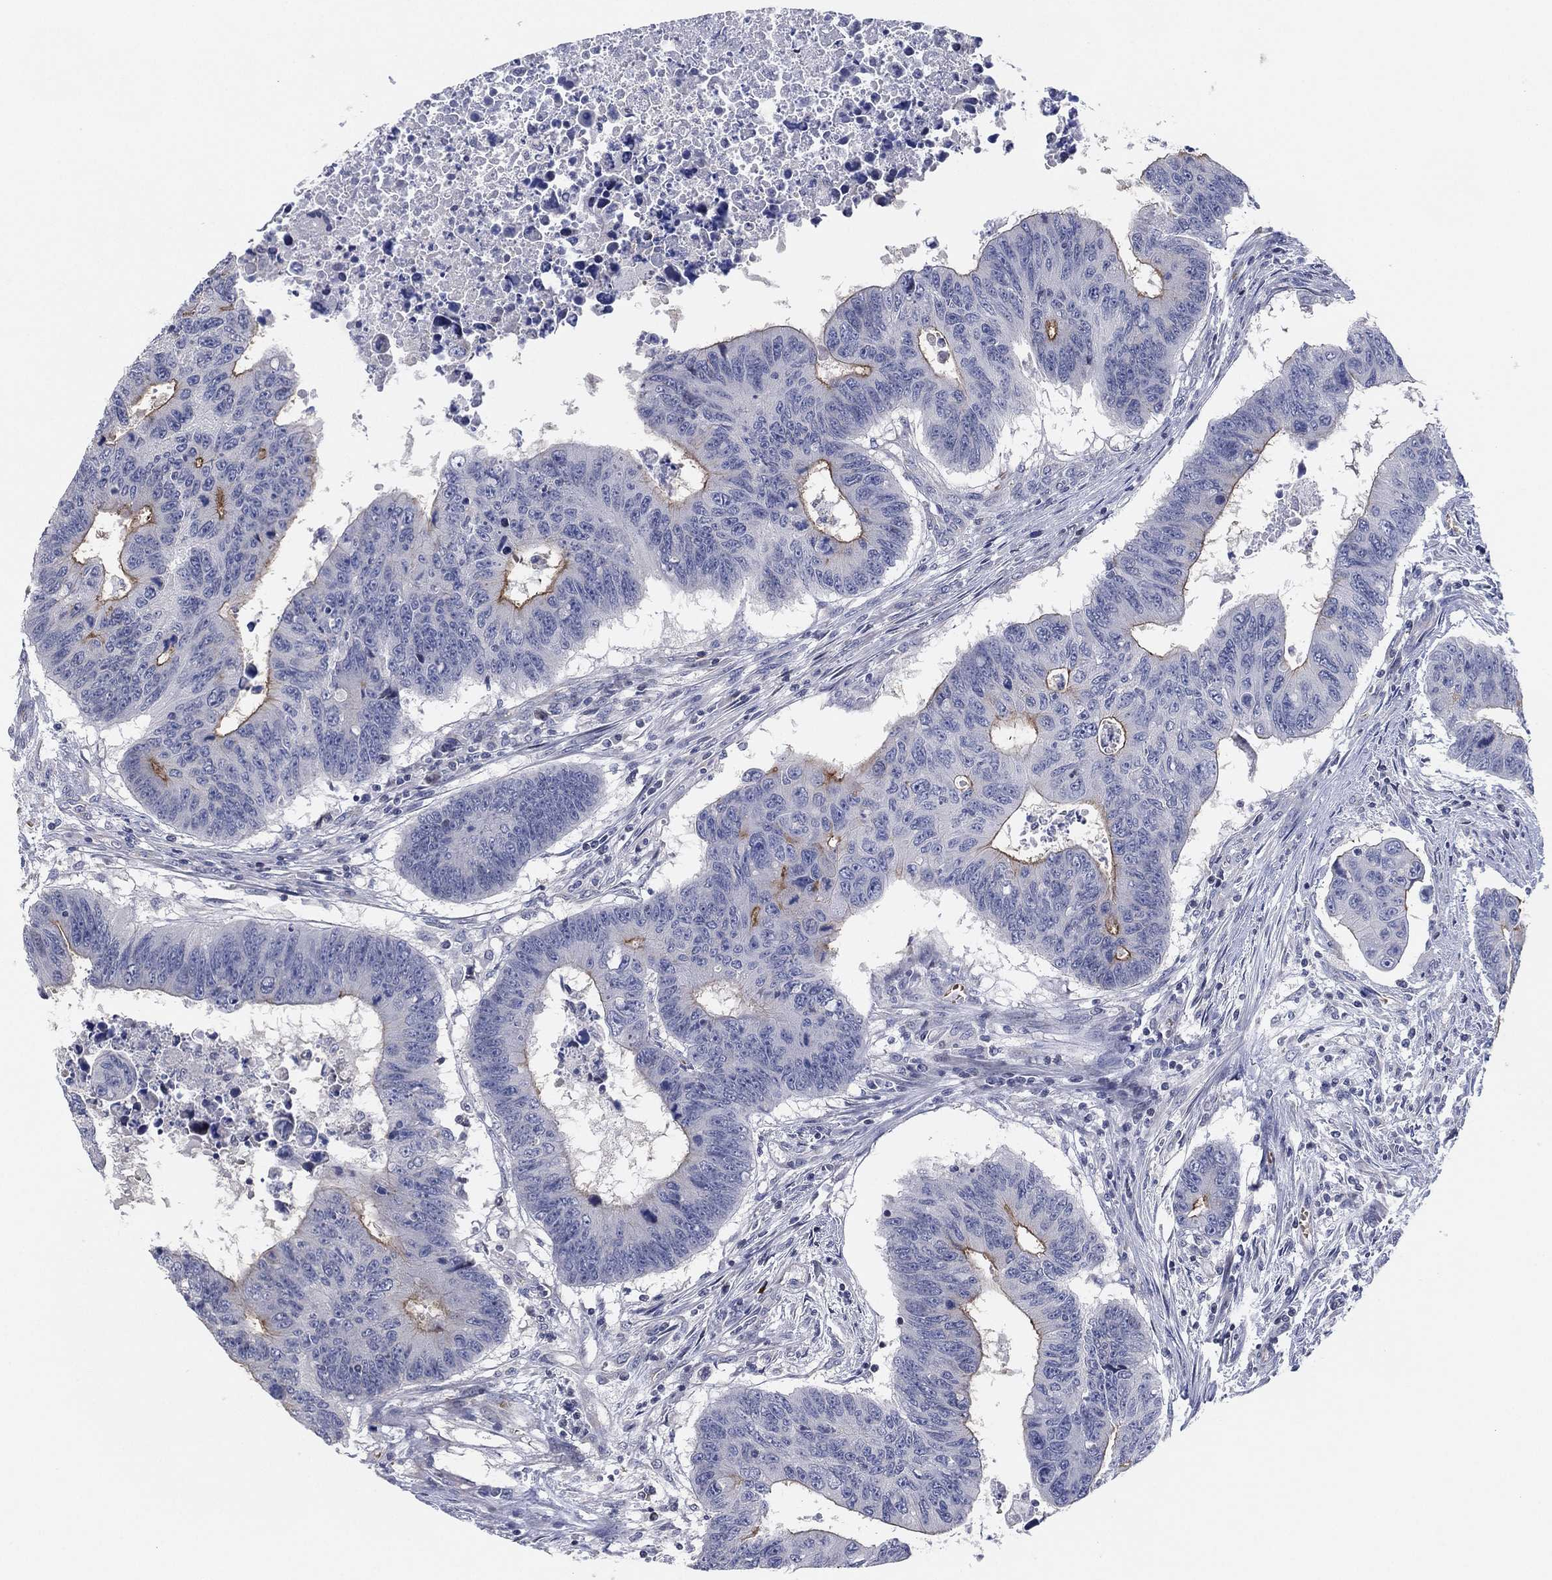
{"staining": {"intensity": "moderate", "quantity": "<25%", "location": "cytoplasmic/membranous"}, "tissue": "colorectal cancer", "cell_type": "Tumor cells", "image_type": "cancer", "snomed": [{"axis": "morphology", "description": "Adenocarcinoma, NOS"}, {"axis": "topography", "description": "Rectum"}], "caption": "Human colorectal cancer (adenocarcinoma) stained with a protein marker displays moderate staining in tumor cells.", "gene": "CFTR", "patient": {"sex": "female", "age": 85}}